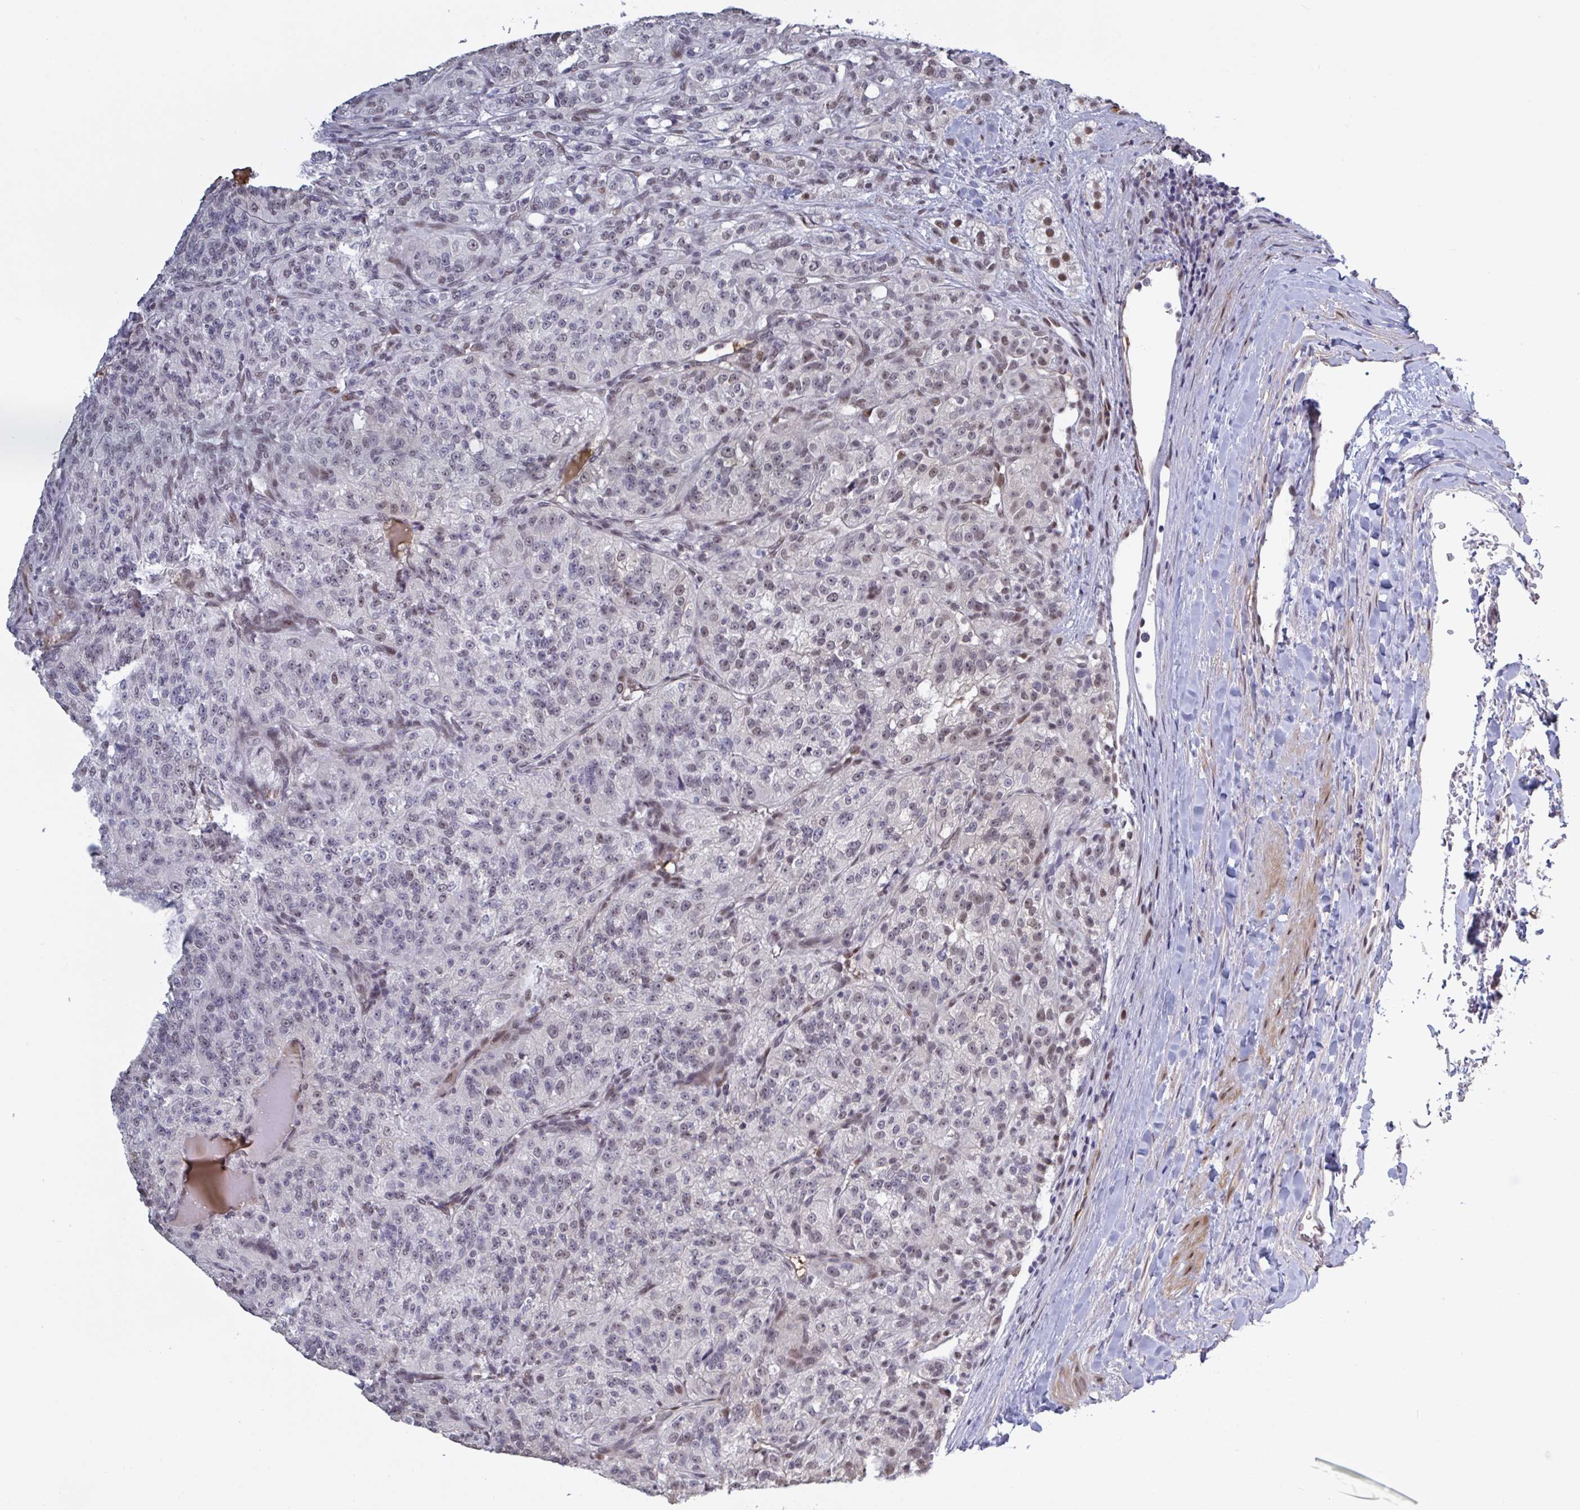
{"staining": {"intensity": "weak", "quantity": "25%-75%", "location": "nuclear"}, "tissue": "renal cancer", "cell_type": "Tumor cells", "image_type": "cancer", "snomed": [{"axis": "morphology", "description": "Adenocarcinoma, NOS"}, {"axis": "topography", "description": "Kidney"}], "caption": "Immunohistochemical staining of adenocarcinoma (renal) shows low levels of weak nuclear expression in approximately 25%-75% of tumor cells.", "gene": "BCL7B", "patient": {"sex": "female", "age": 63}}